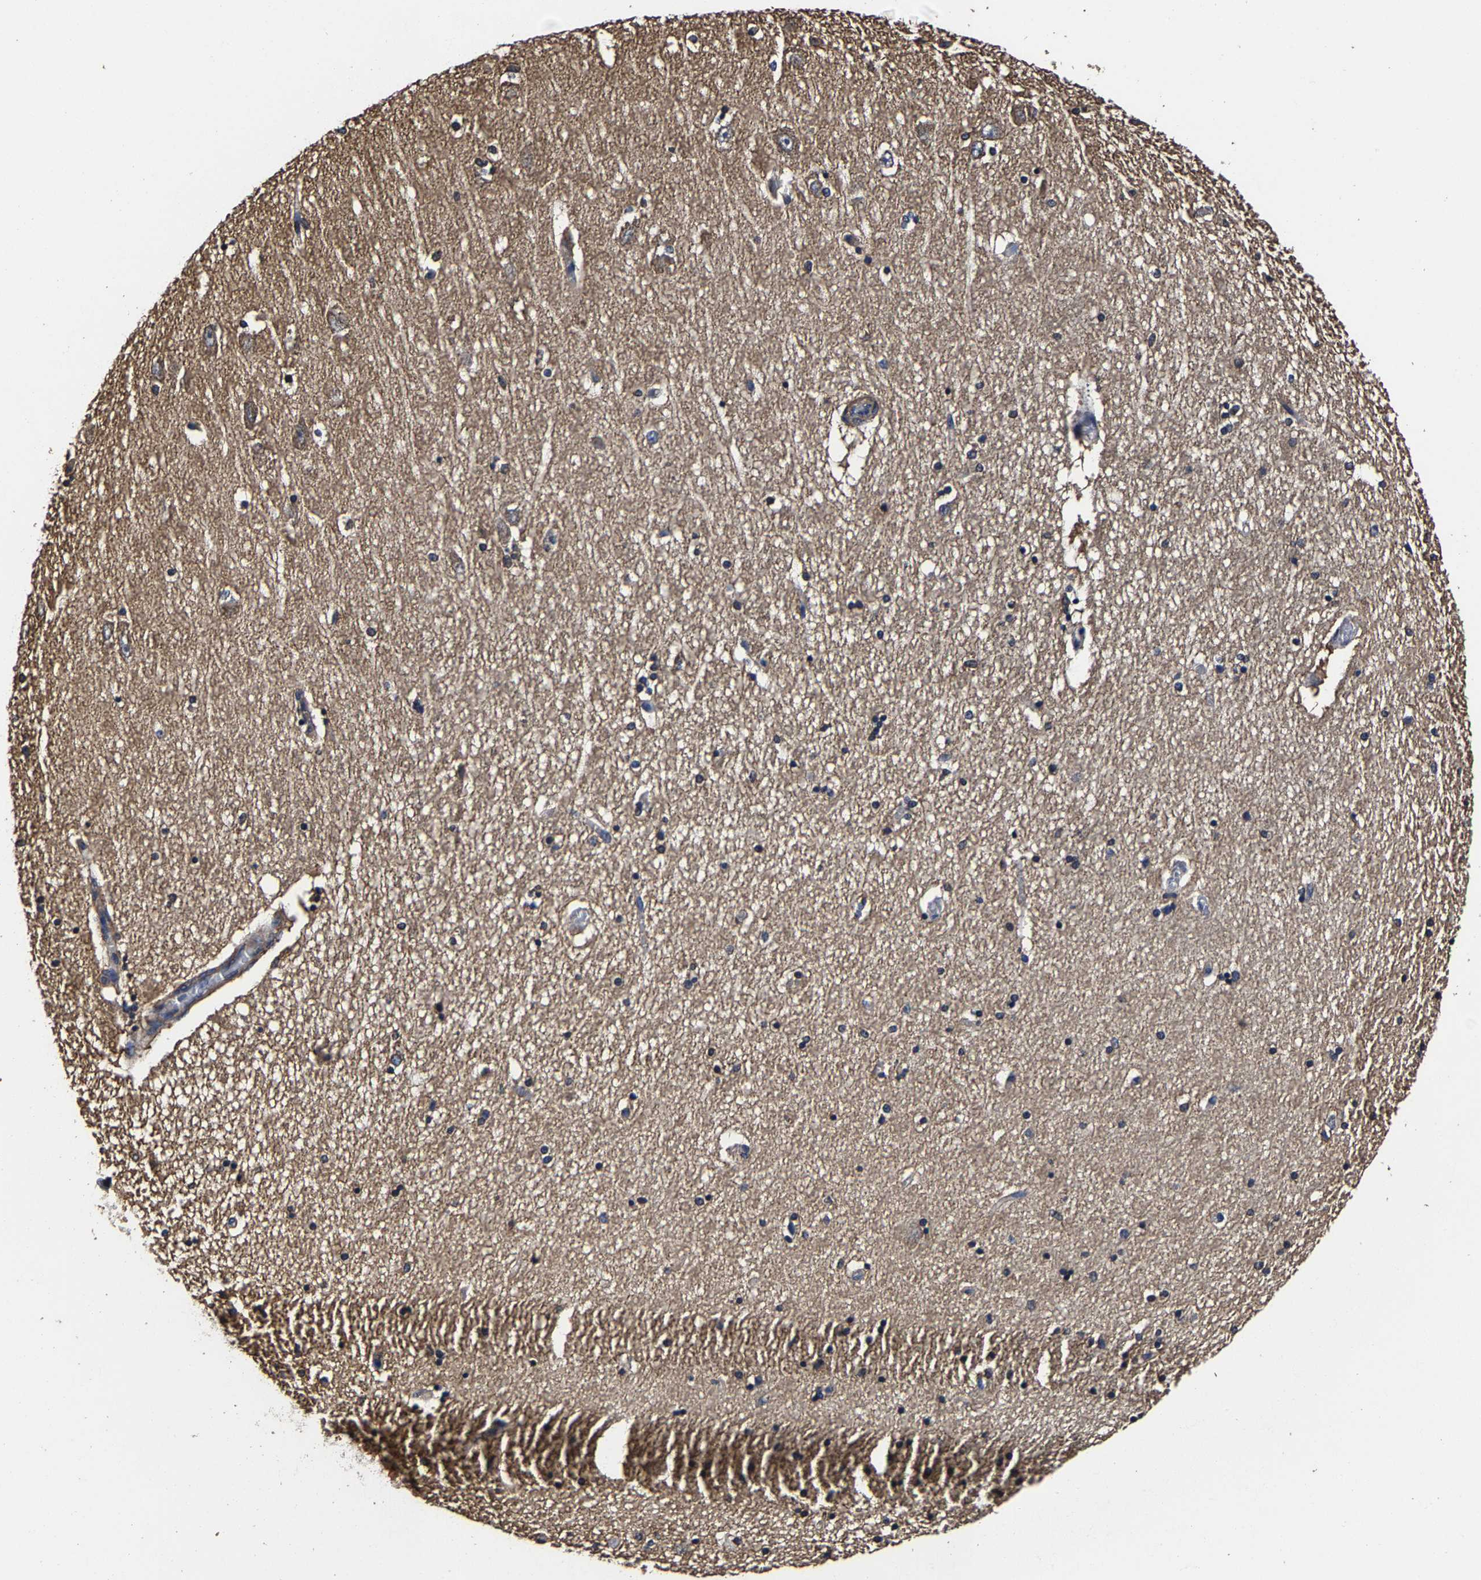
{"staining": {"intensity": "moderate", "quantity": "25%-75%", "location": "cytoplasmic/membranous"}, "tissue": "hippocampus", "cell_type": "Glial cells", "image_type": "normal", "snomed": [{"axis": "morphology", "description": "Normal tissue, NOS"}, {"axis": "topography", "description": "Hippocampus"}], "caption": "Approximately 25%-75% of glial cells in benign hippocampus reveal moderate cytoplasmic/membranous protein staining as visualized by brown immunohistochemical staining.", "gene": "SSH3", "patient": {"sex": "female", "age": 54}}